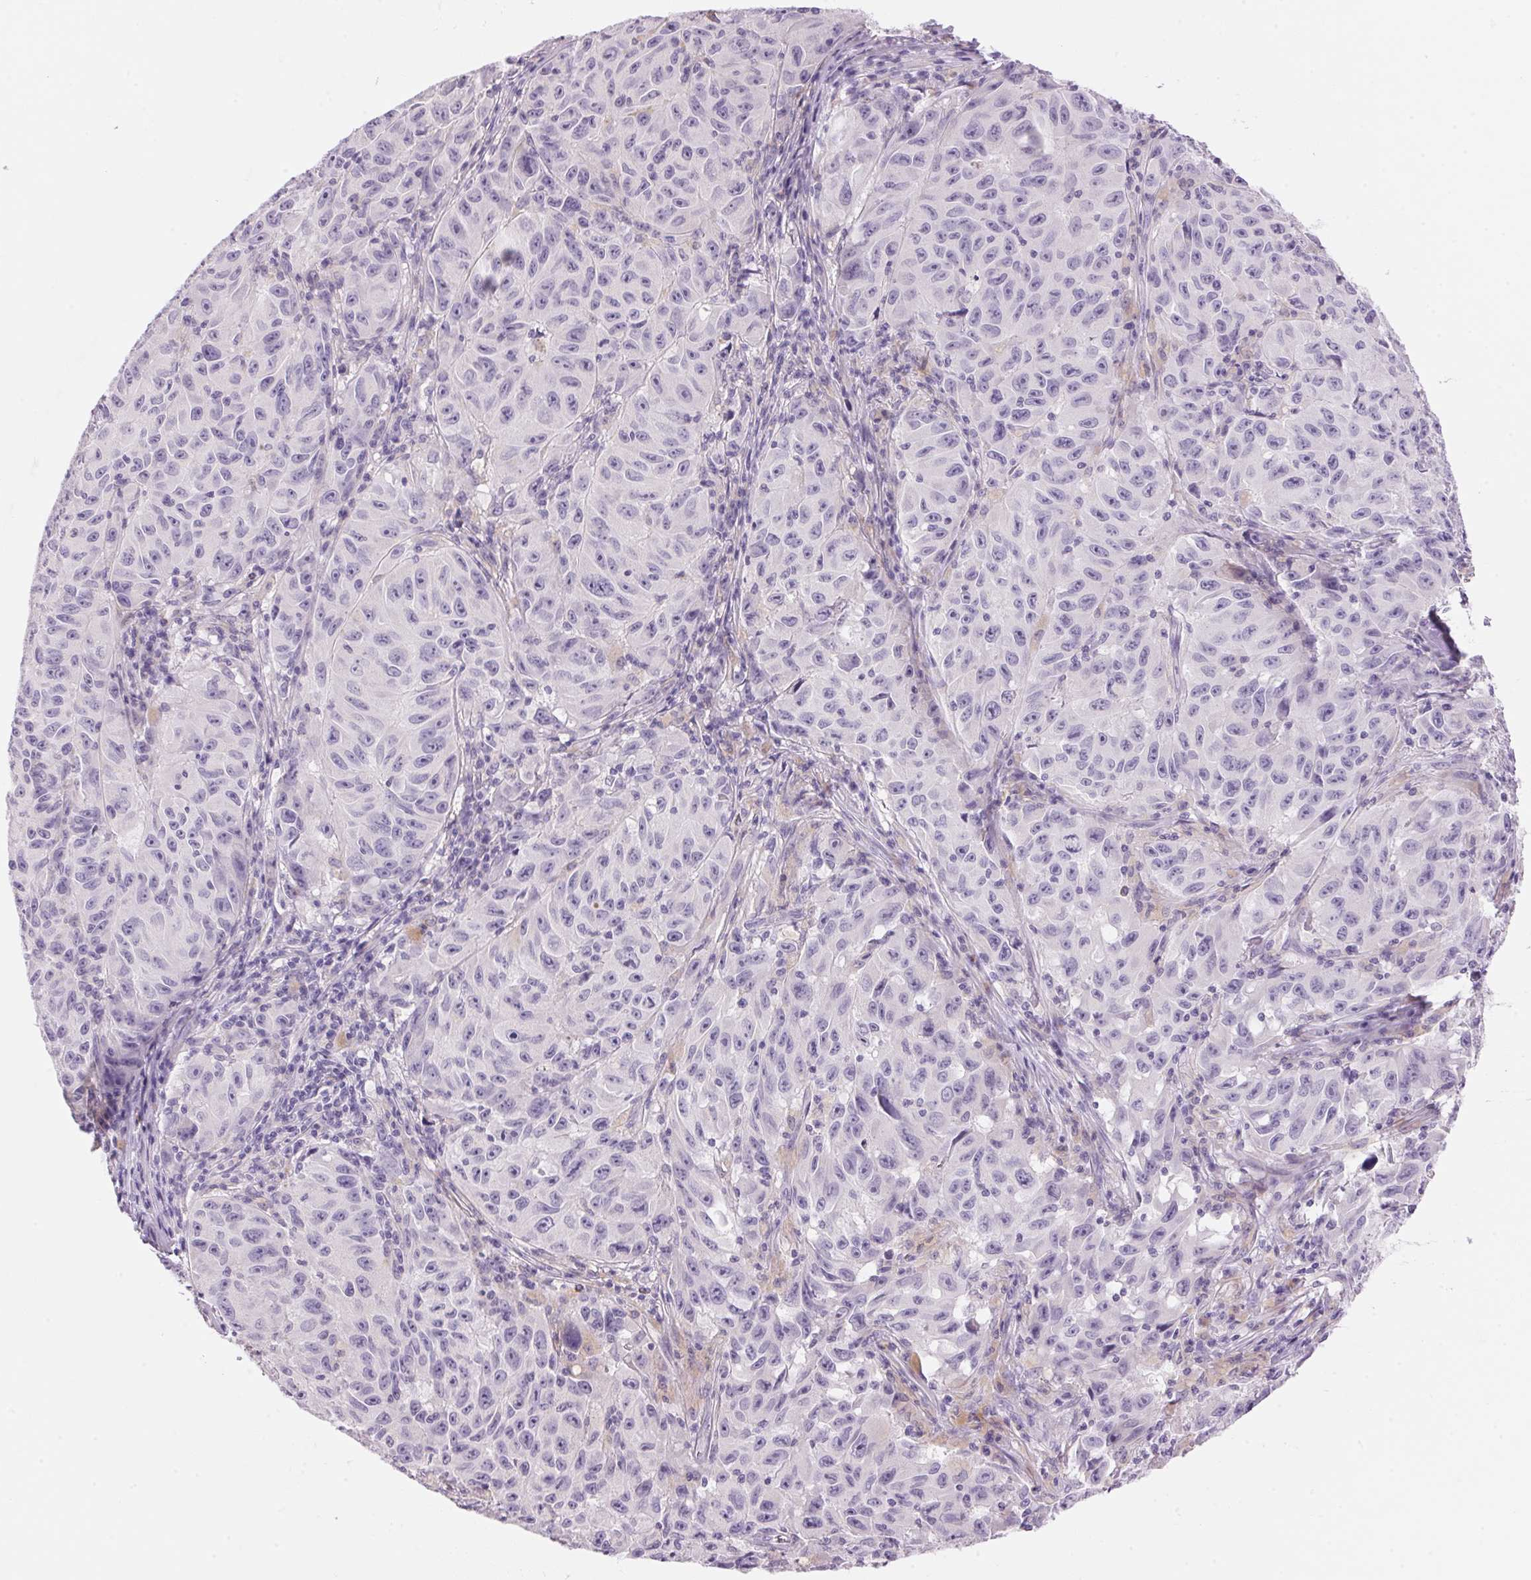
{"staining": {"intensity": "negative", "quantity": "none", "location": "none"}, "tissue": "melanoma", "cell_type": "Tumor cells", "image_type": "cancer", "snomed": [{"axis": "morphology", "description": "Malignant melanoma, NOS"}, {"axis": "topography", "description": "Vulva, labia, clitoris and Bartholin´s gland, NO"}], "caption": "There is no significant positivity in tumor cells of malignant melanoma.", "gene": "HSD17B2", "patient": {"sex": "female", "age": 75}}